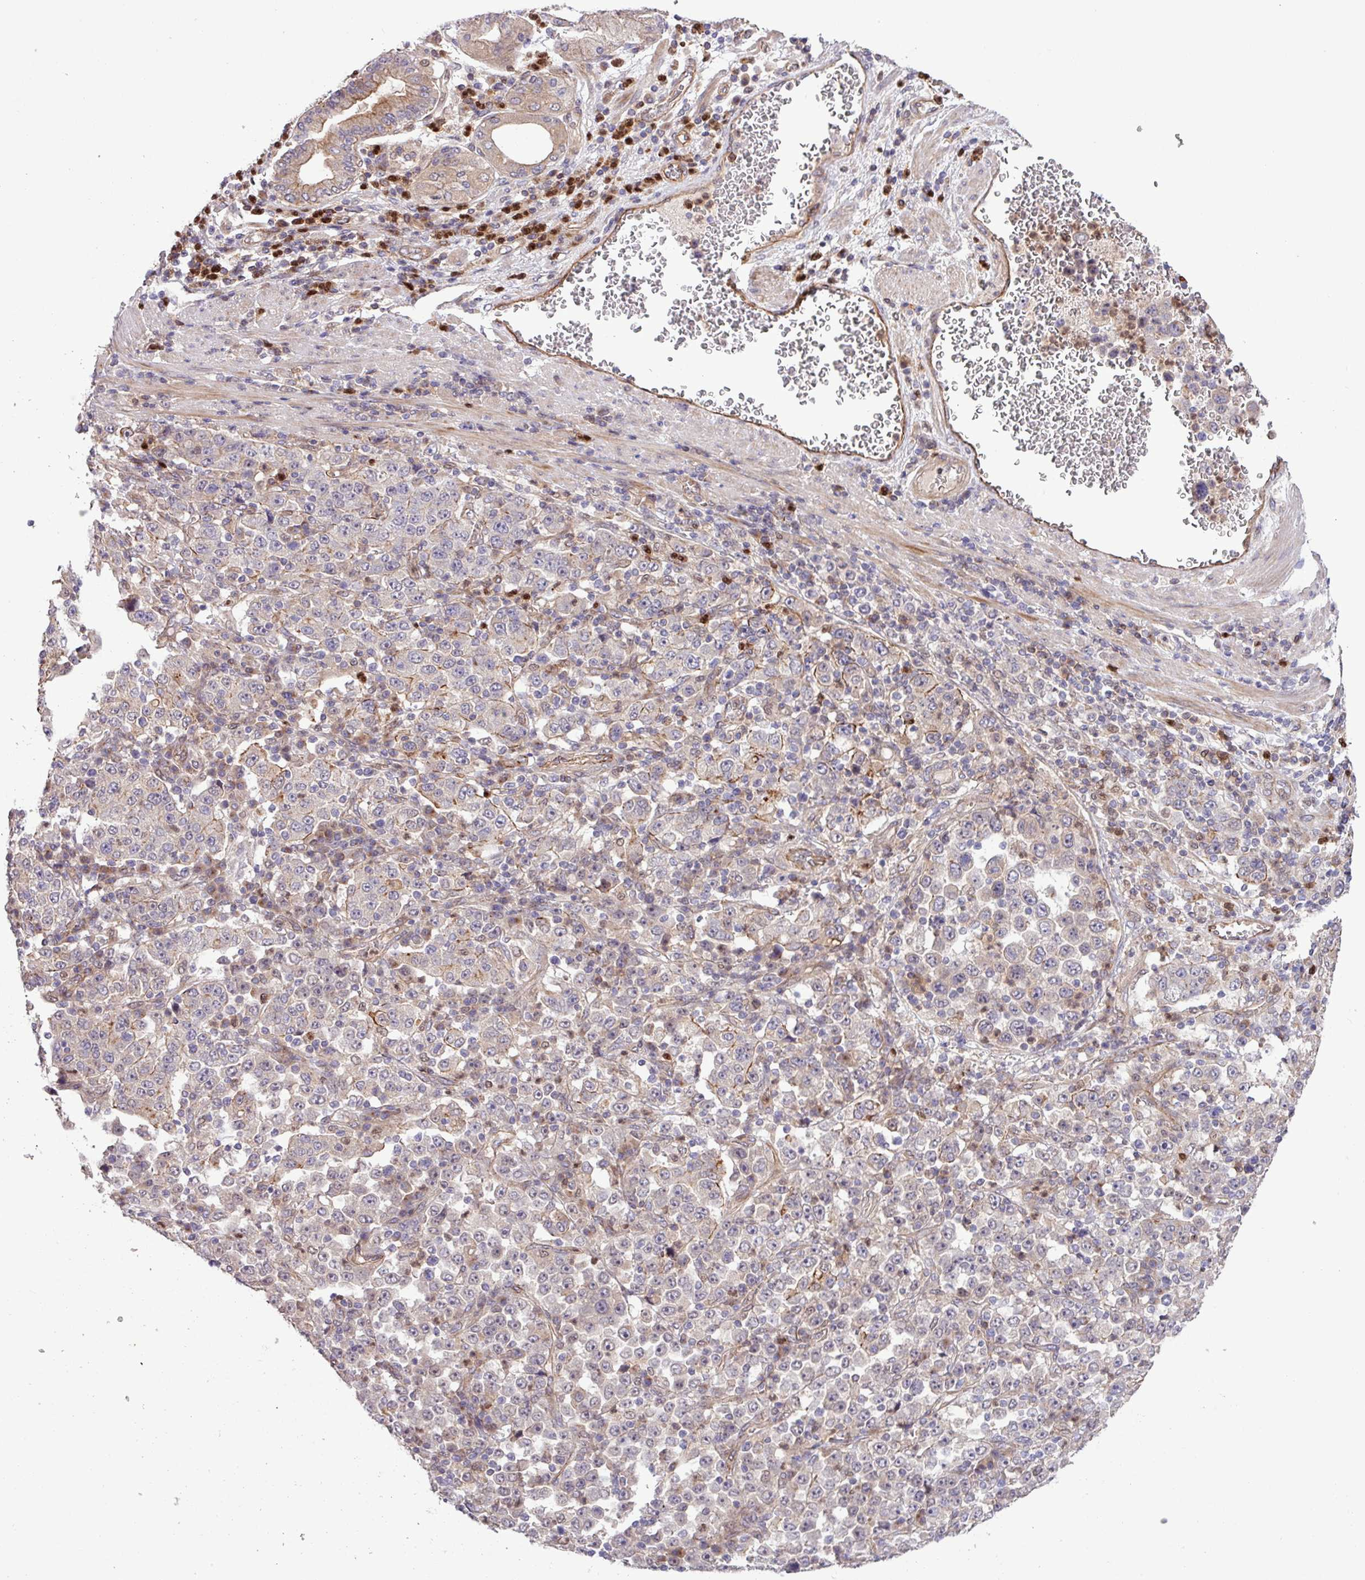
{"staining": {"intensity": "negative", "quantity": "none", "location": "none"}, "tissue": "stomach cancer", "cell_type": "Tumor cells", "image_type": "cancer", "snomed": [{"axis": "morphology", "description": "Normal tissue, NOS"}, {"axis": "morphology", "description": "Adenocarcinoma, NOS"}, {"axis": "topography", "description": "Stomach, upper"}, {"axis": "topography", "description": "Stomach"}], "caption": "Immunohistochemistry (IHC) micrograph of neoplastic tissue: human stomach cancer (adenocarcinoma) stained with DAB shows no significant protein staining in tumor cells.", "gene": "CNTRL", "patient": {"sex": "male", "age": 59}}